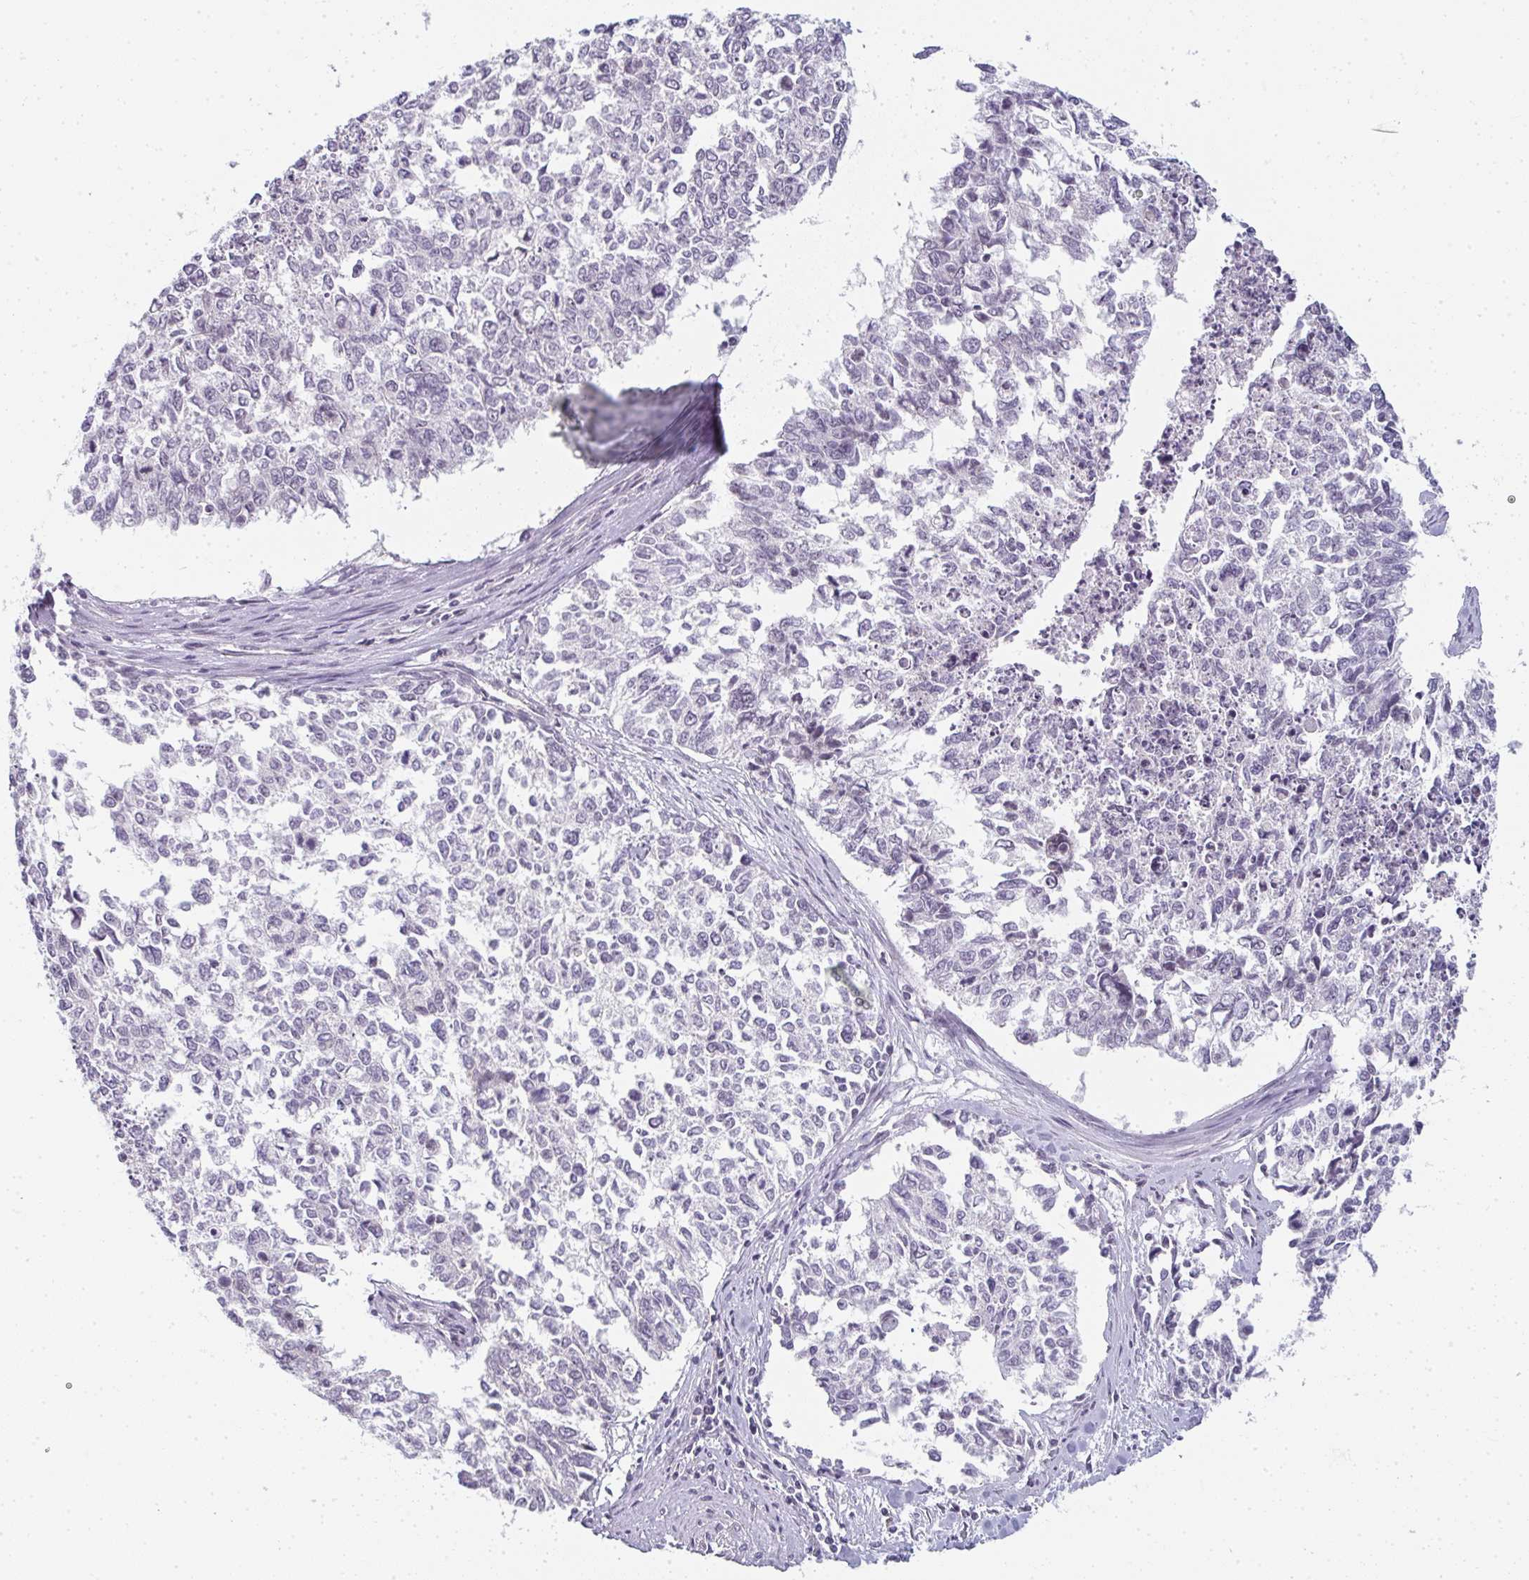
{"staining": {"intensity": "negative", "quantity": "none", "location": "none"}, "tissue": "cervical cancer", "cell_type": "Tumor cells", "image_type": "cancer", "snomed": [{"axis": "morphology", "description": "Adenocarcinoma, NOS"}, {"axis": "topography", "description": "Cervix"}], "caption": "Cervical adenocarcinoma was stained to show a protein in brown. There is no significant staining in tumor cells.", "gene": "RBBP6", "patient": {"sex": "female", "age": 63}}